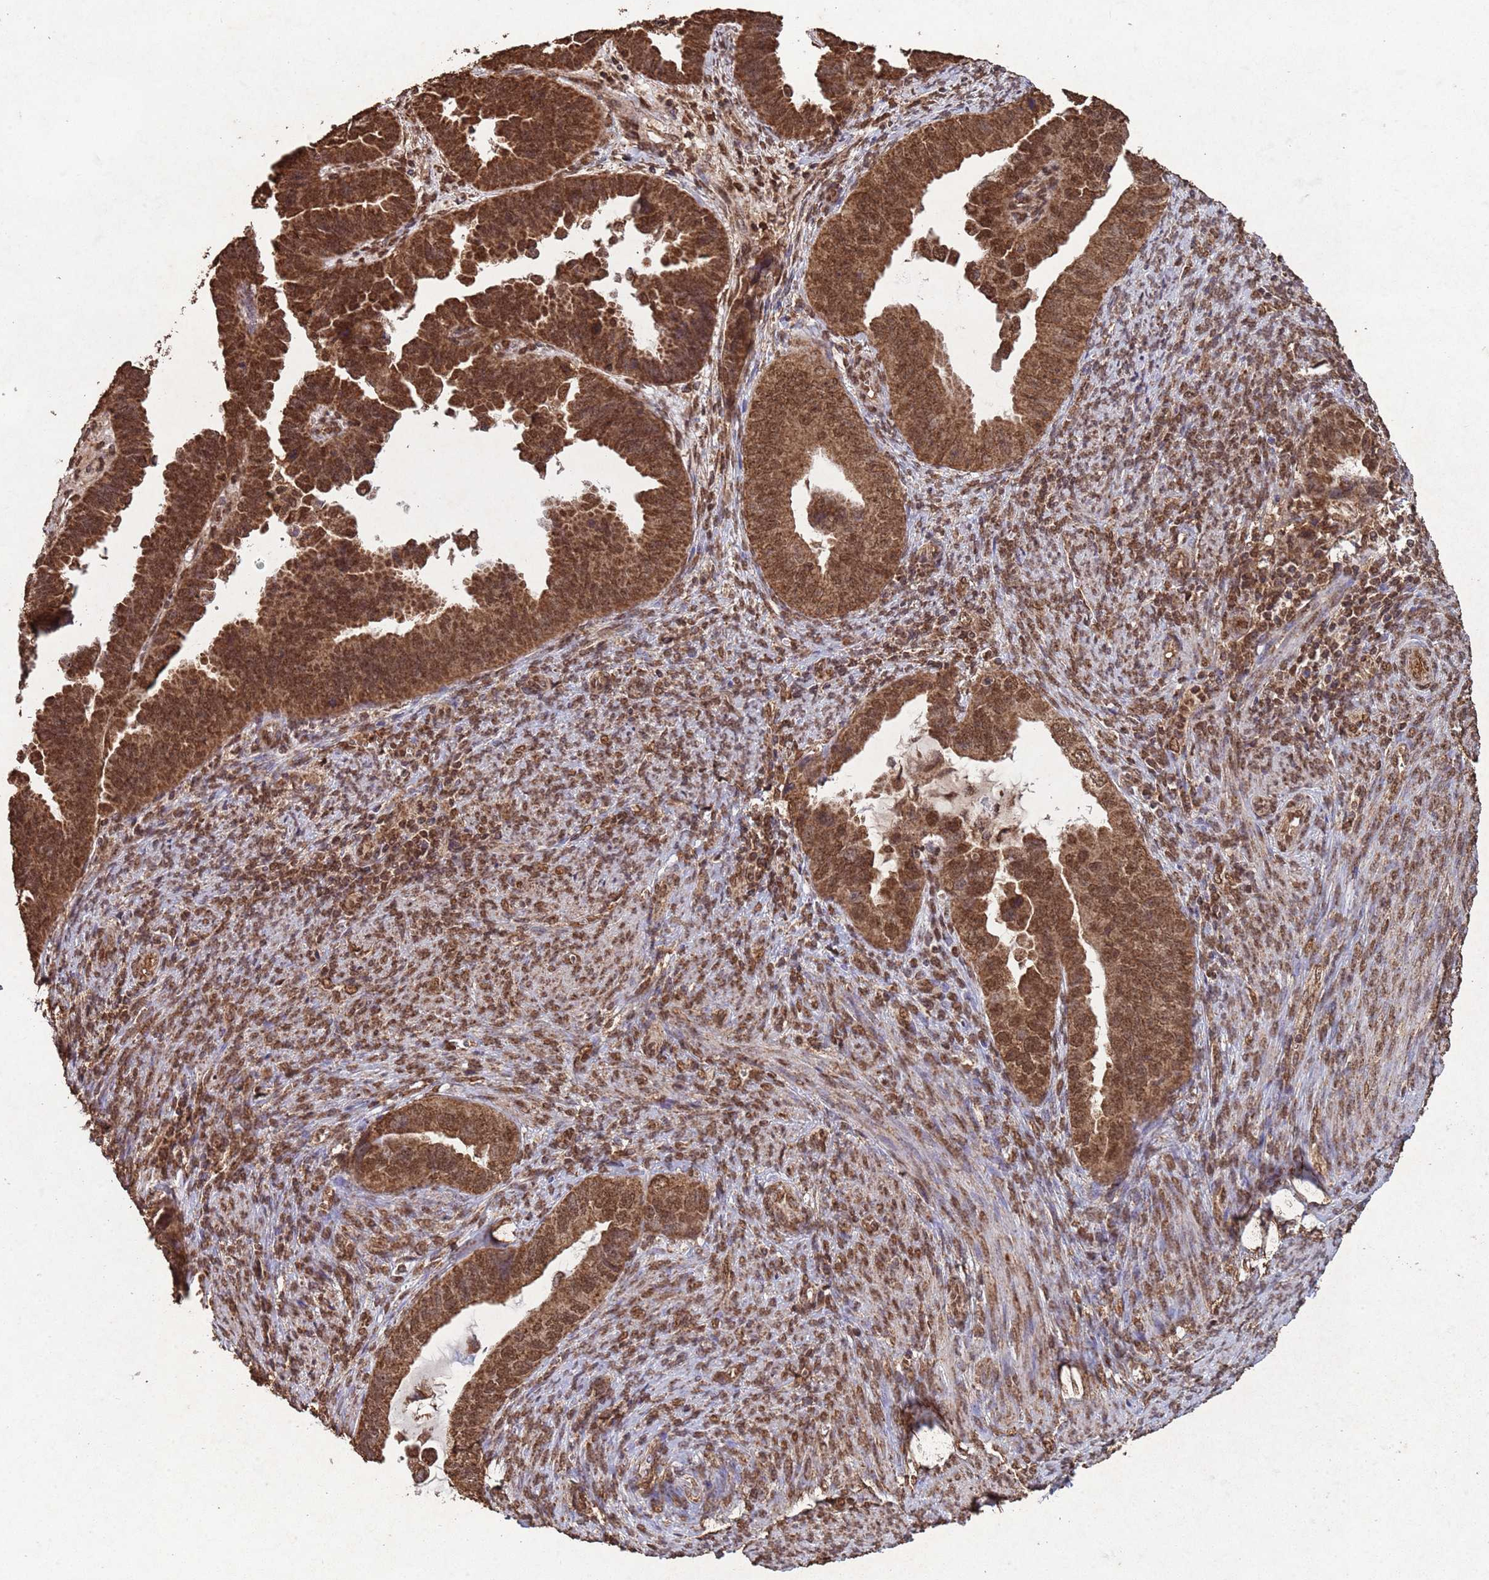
{"staining": {"intensity": "strong", "quantity": ">75%", "location": "cytoplasmic/membranous,nuclear"}, "tissue": "endometrial cancer", "cell_type": "Tumor cells", "image_type": "cancer", "snomed": [{"axis": "morphology", "description": "Adenocarcinoma, NOS"}, {"axis": "topography", "description": "Endometrium"}], "caption": "Endometrial cancer was stained to show a protein in brown. There is high levels of strong cytoplasmic/membranous and nuclear staining in approximately >75% of tumor cells. (DAB IHC with brightfield microscopy, high magnification).", "gene": "HDAC10", "patient": {"sex": "female", "age": 75}}